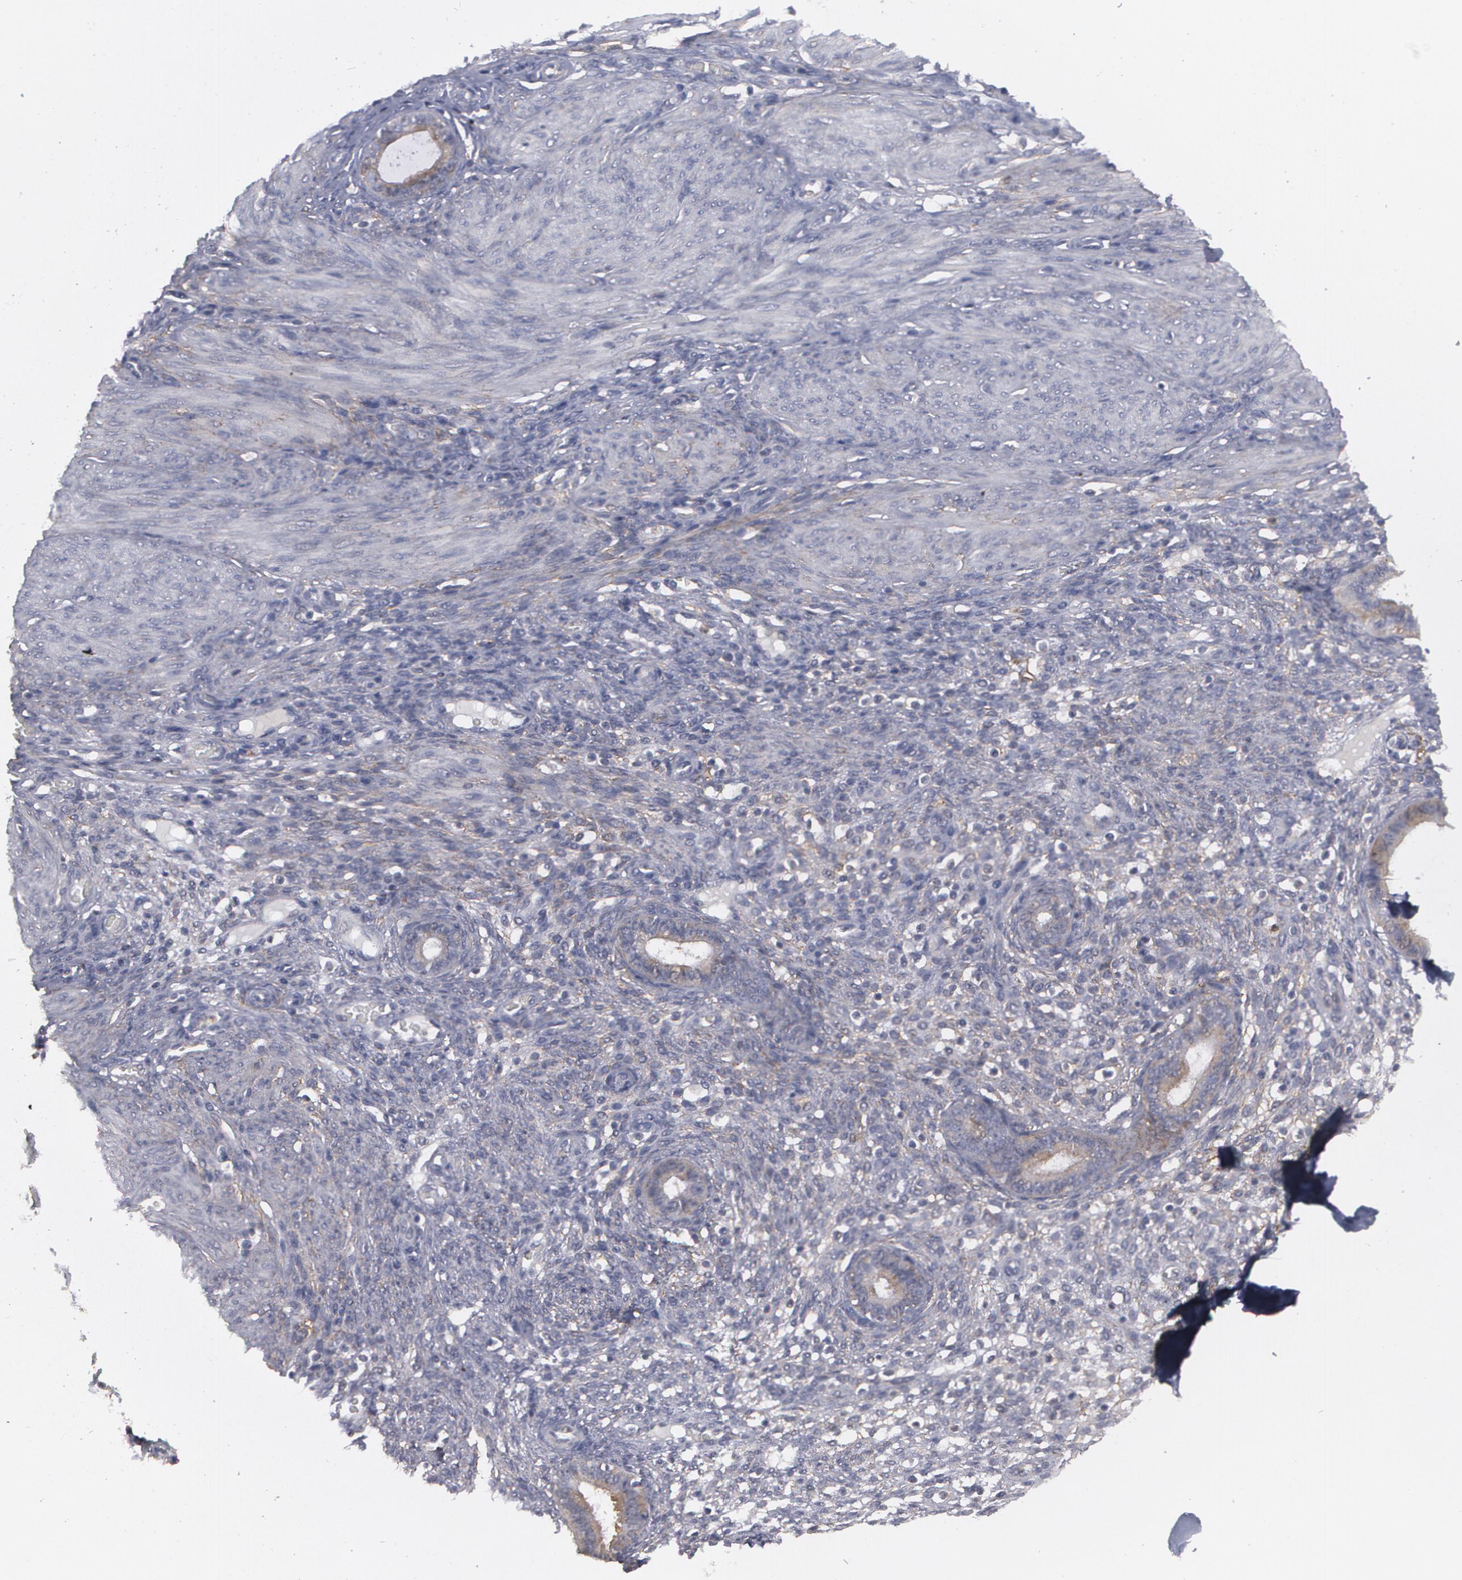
{"staining": {"intensity": "weak", "quantity": "25%-75%", "location": "cytoplasmic/membranous"}, "tissue": "endometrium", "cell_type": "Cells in endometrial stroma", "image_type": "normal", "snomed": [{"axis": "morphology", "description": "Normal tissue, NOS"}, {"axis": "topography", "description": "Endometrium"}], "caption": "A low amount of weak cytoplasmic/membranous positivity is seen in about 25%-75% of cells in endometrial stroma in unremarkable endometrium.", "gene": "BMP6", "patient": {"sex": "female", "age": 72}}